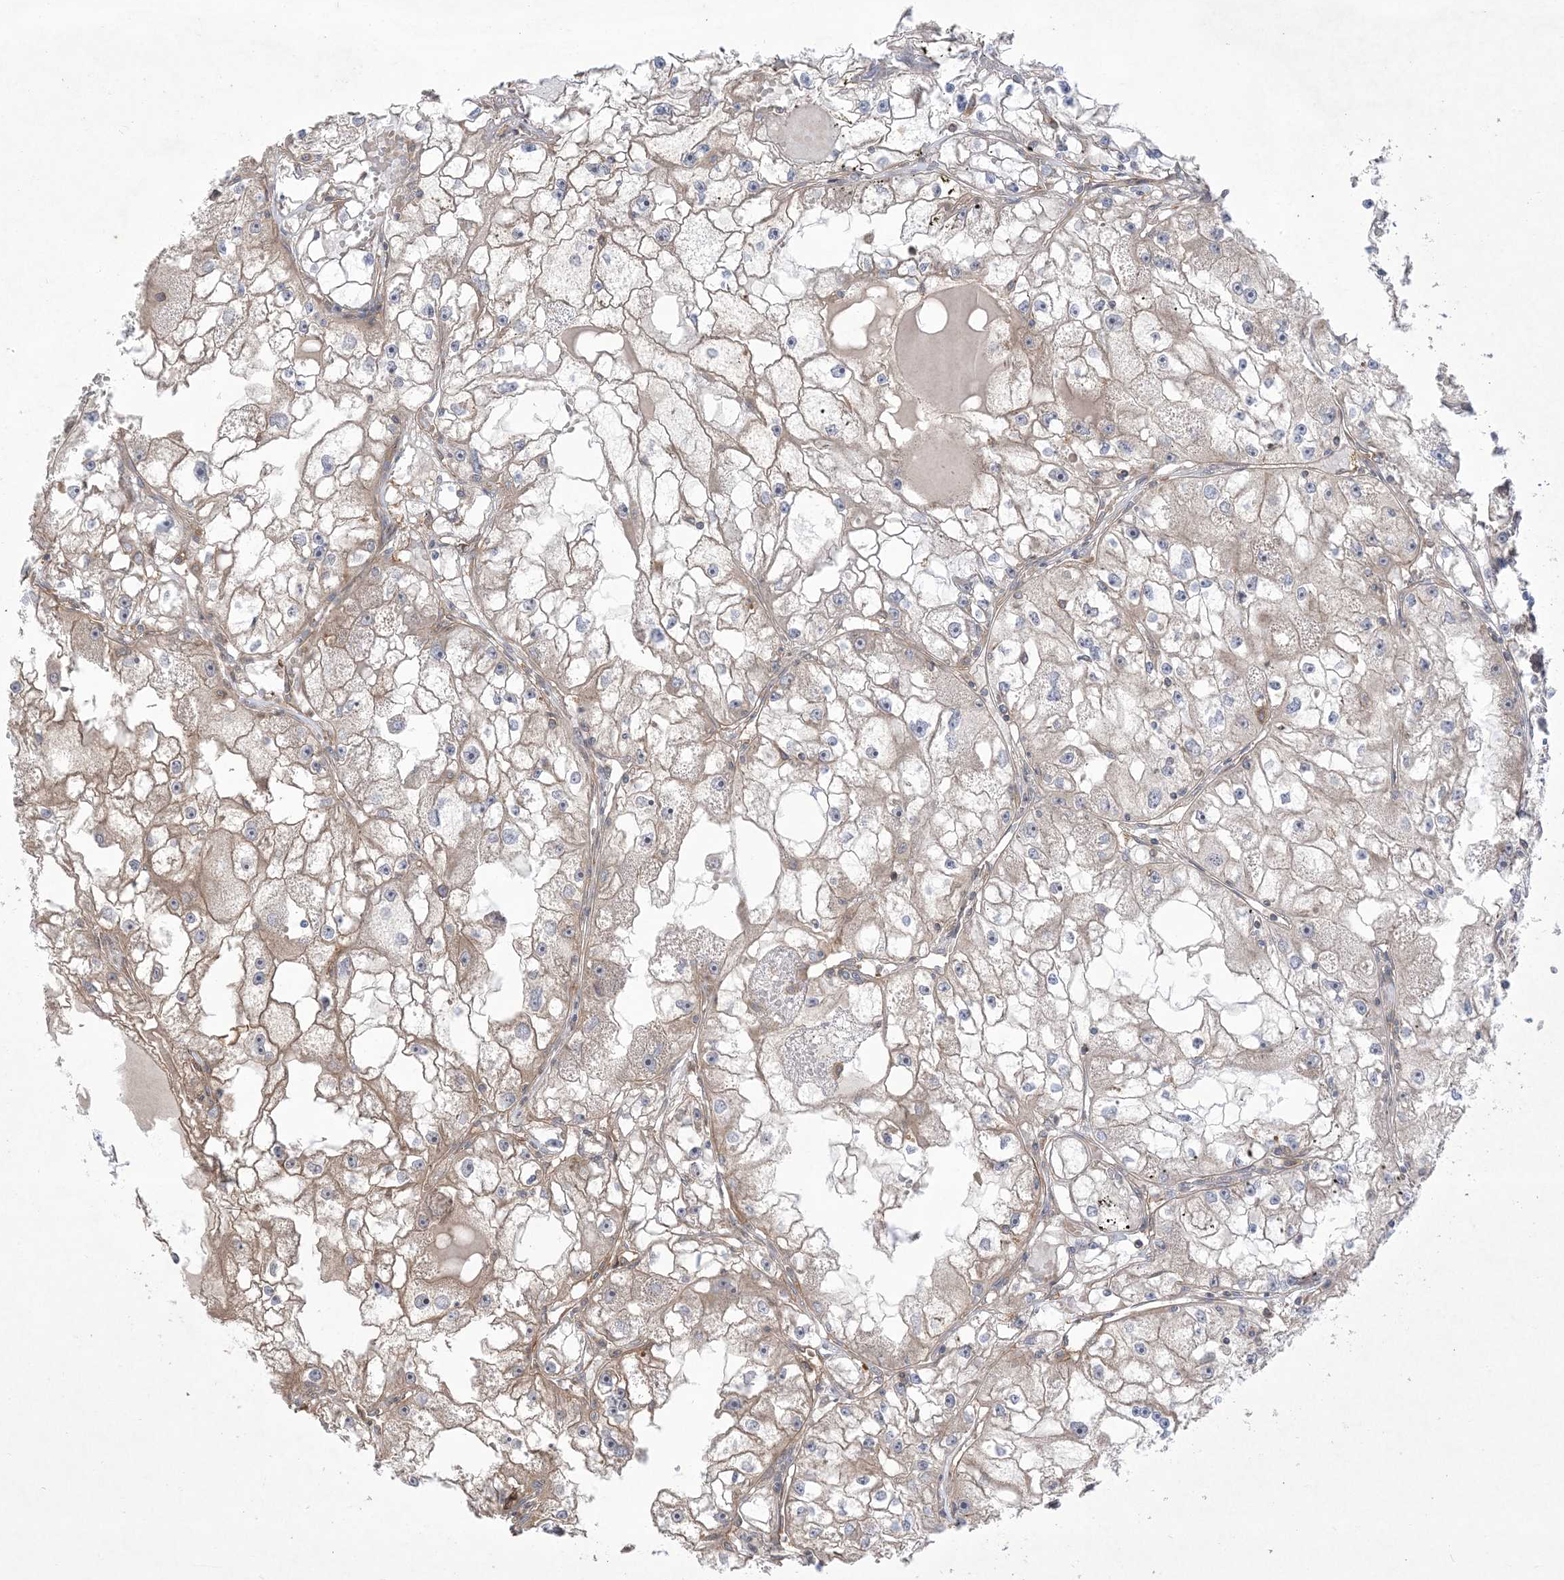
{"staining": {"intensity": "weak", "quantity": ">75%", "location": "cytoplasmic/membranous"}, "tissue": "renal cancer", "cell_type": "Tumor cells", "image_type": "cancer", "snomed": [{"axis": "morphology", "description": "Adenocarcinoma, NOS"}, {"axis": "topography", "description": "Kidney"}], "caption": "Renal adenocarcinoma stained with a brown dye exhibits weak cytoplasmic/membranous positive staining in about >75% of tumor cells.", "gene": "SOGA3", "patient": {"sex": "male", "age": 56}}